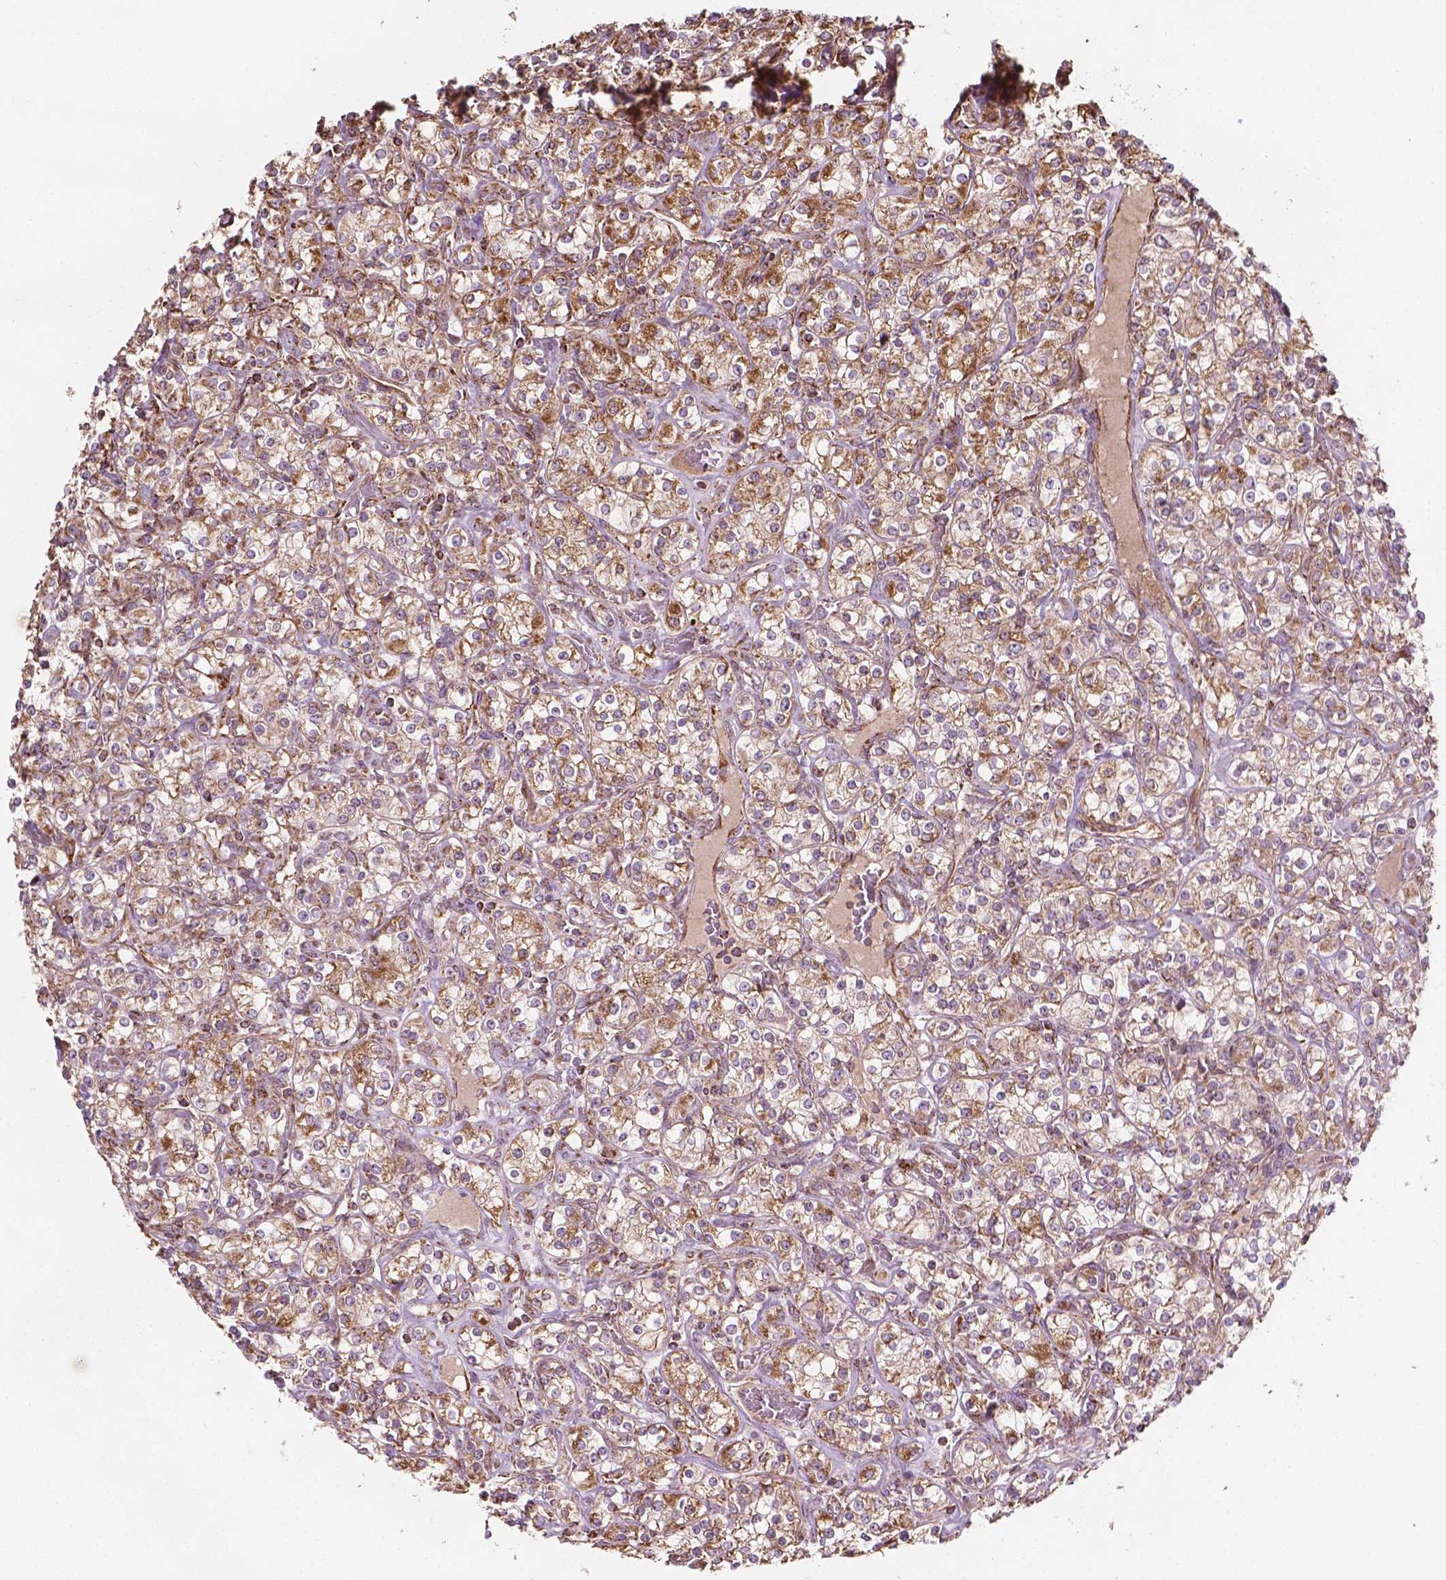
{"staining": {"intensity": "weak", "quantity": ">75%", "location": "cytoplasmic/membranous"}, "tissue": "renal cancer", "cell_type": "Tumor cells", "image_type": "cancer", "snomed": [{"axis": "morphology", "description": "Adenocarcinoma, NOS"}, {"axis": "topography", "description": "Kidney"}], "caption": "Protein analysis of adenocarcinoma (renal) tissue reveals weak cytoplasmic/membranous expression in about >75% of tumor cells. (Stains: DAB (3,3'-diaminobenzidine) in brown, nuclei in blue, Microscopy: brightfield microscopy at high magnification).", "gene": "HS3ST3A1", "patient": {"sex": "male", "age": 77}}